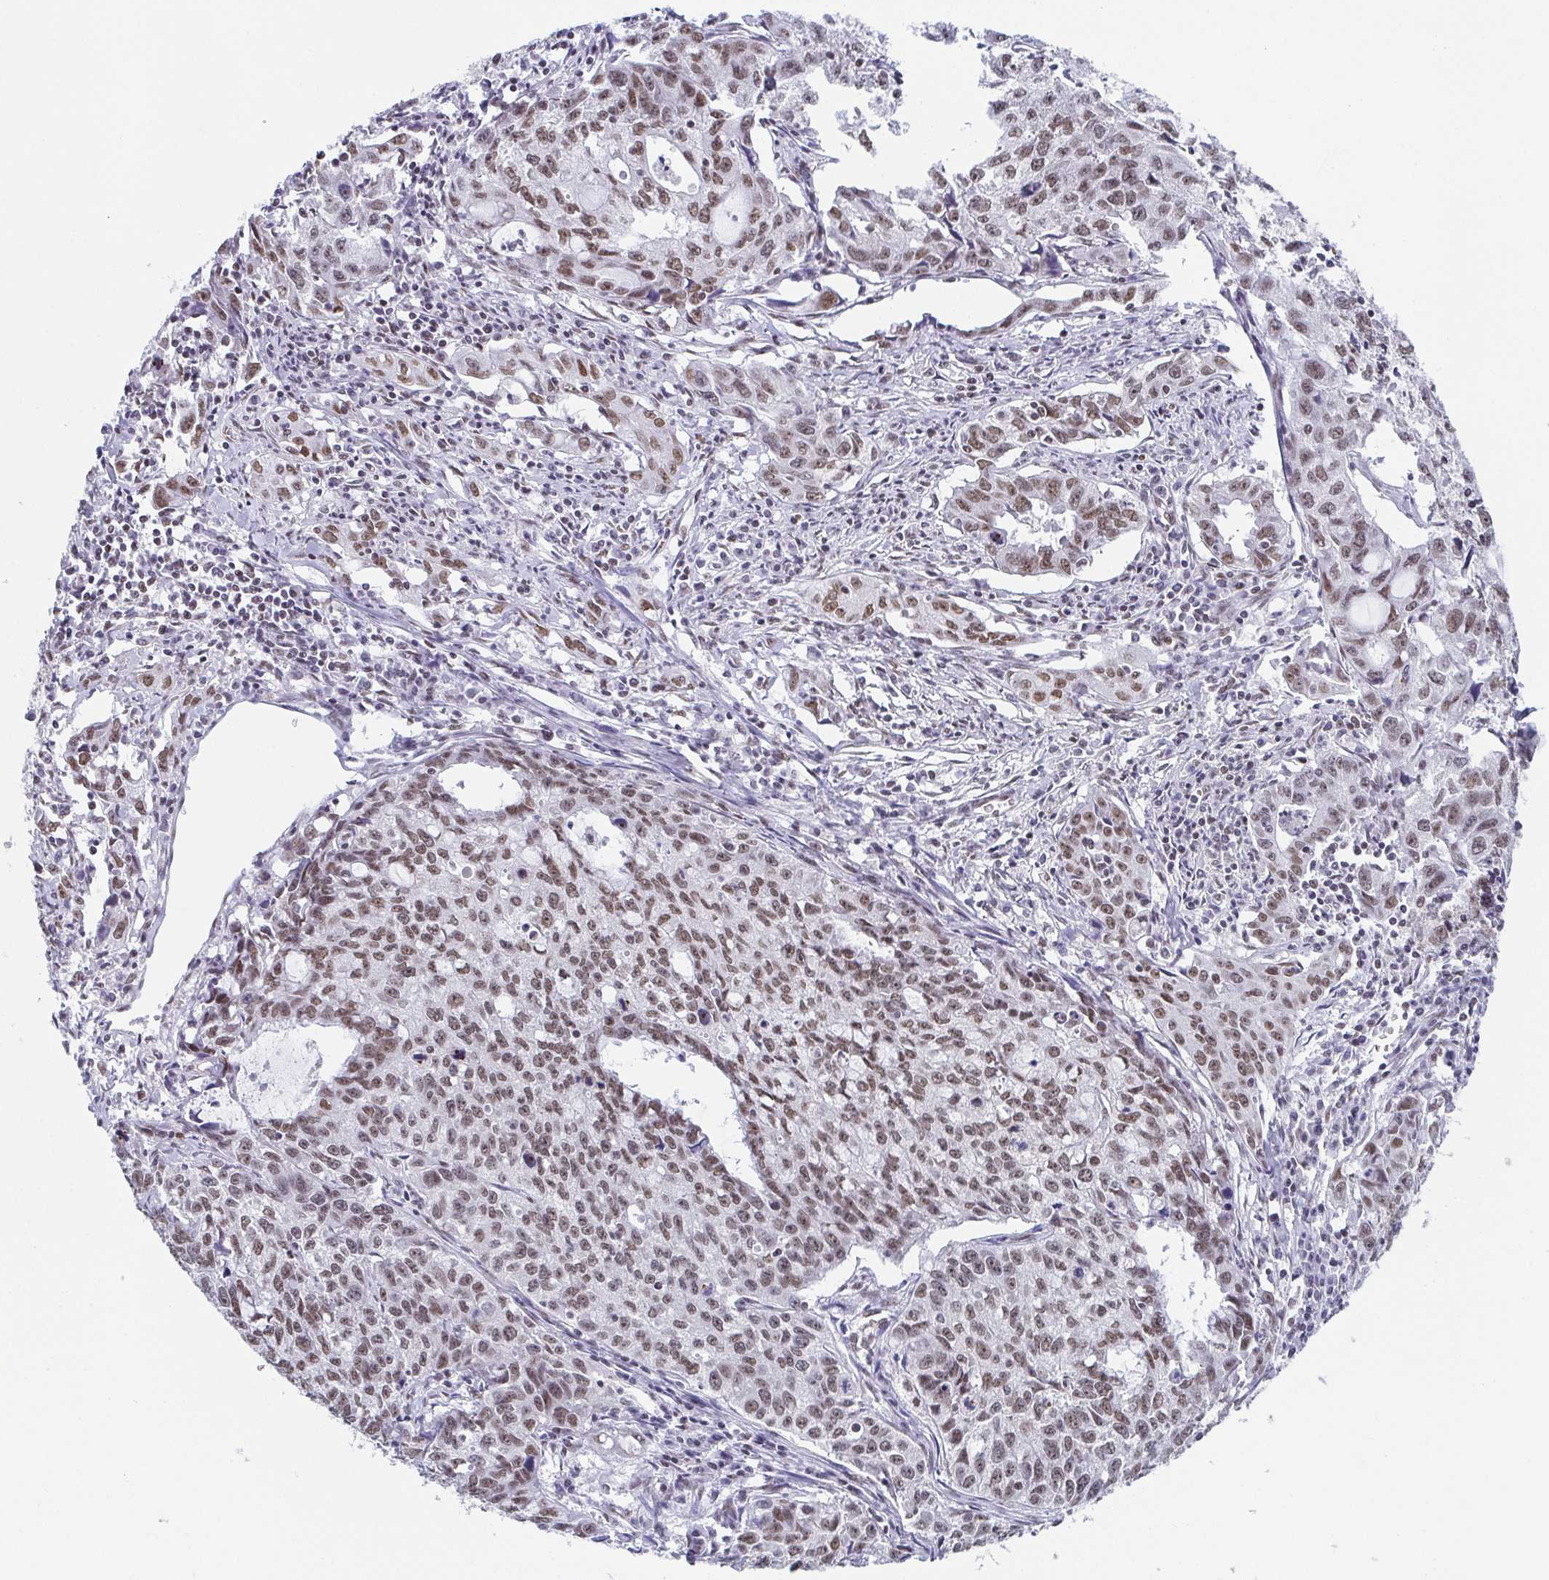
{"staining": {"intensity": "moderate", "quantity": ">75%", "location": "nuclear"}, "tissue": "cervical cancer", "cell_type": "Tumor cells", "image_type": "cancer", "snomed": [{"axis": "morphology", "description": "Squamous cell carcinoma, NOS"}, {"axis": "topography", "description": "Cervix"}], "caption": "Squamous cell carcinoma (cervical) stained for a protein (brown) reveals moderate nuclear positive staining in approximately >75% of tumor cells.", "gene": "SLC7A10", "patient": {"sex": "female", "age": 28}}